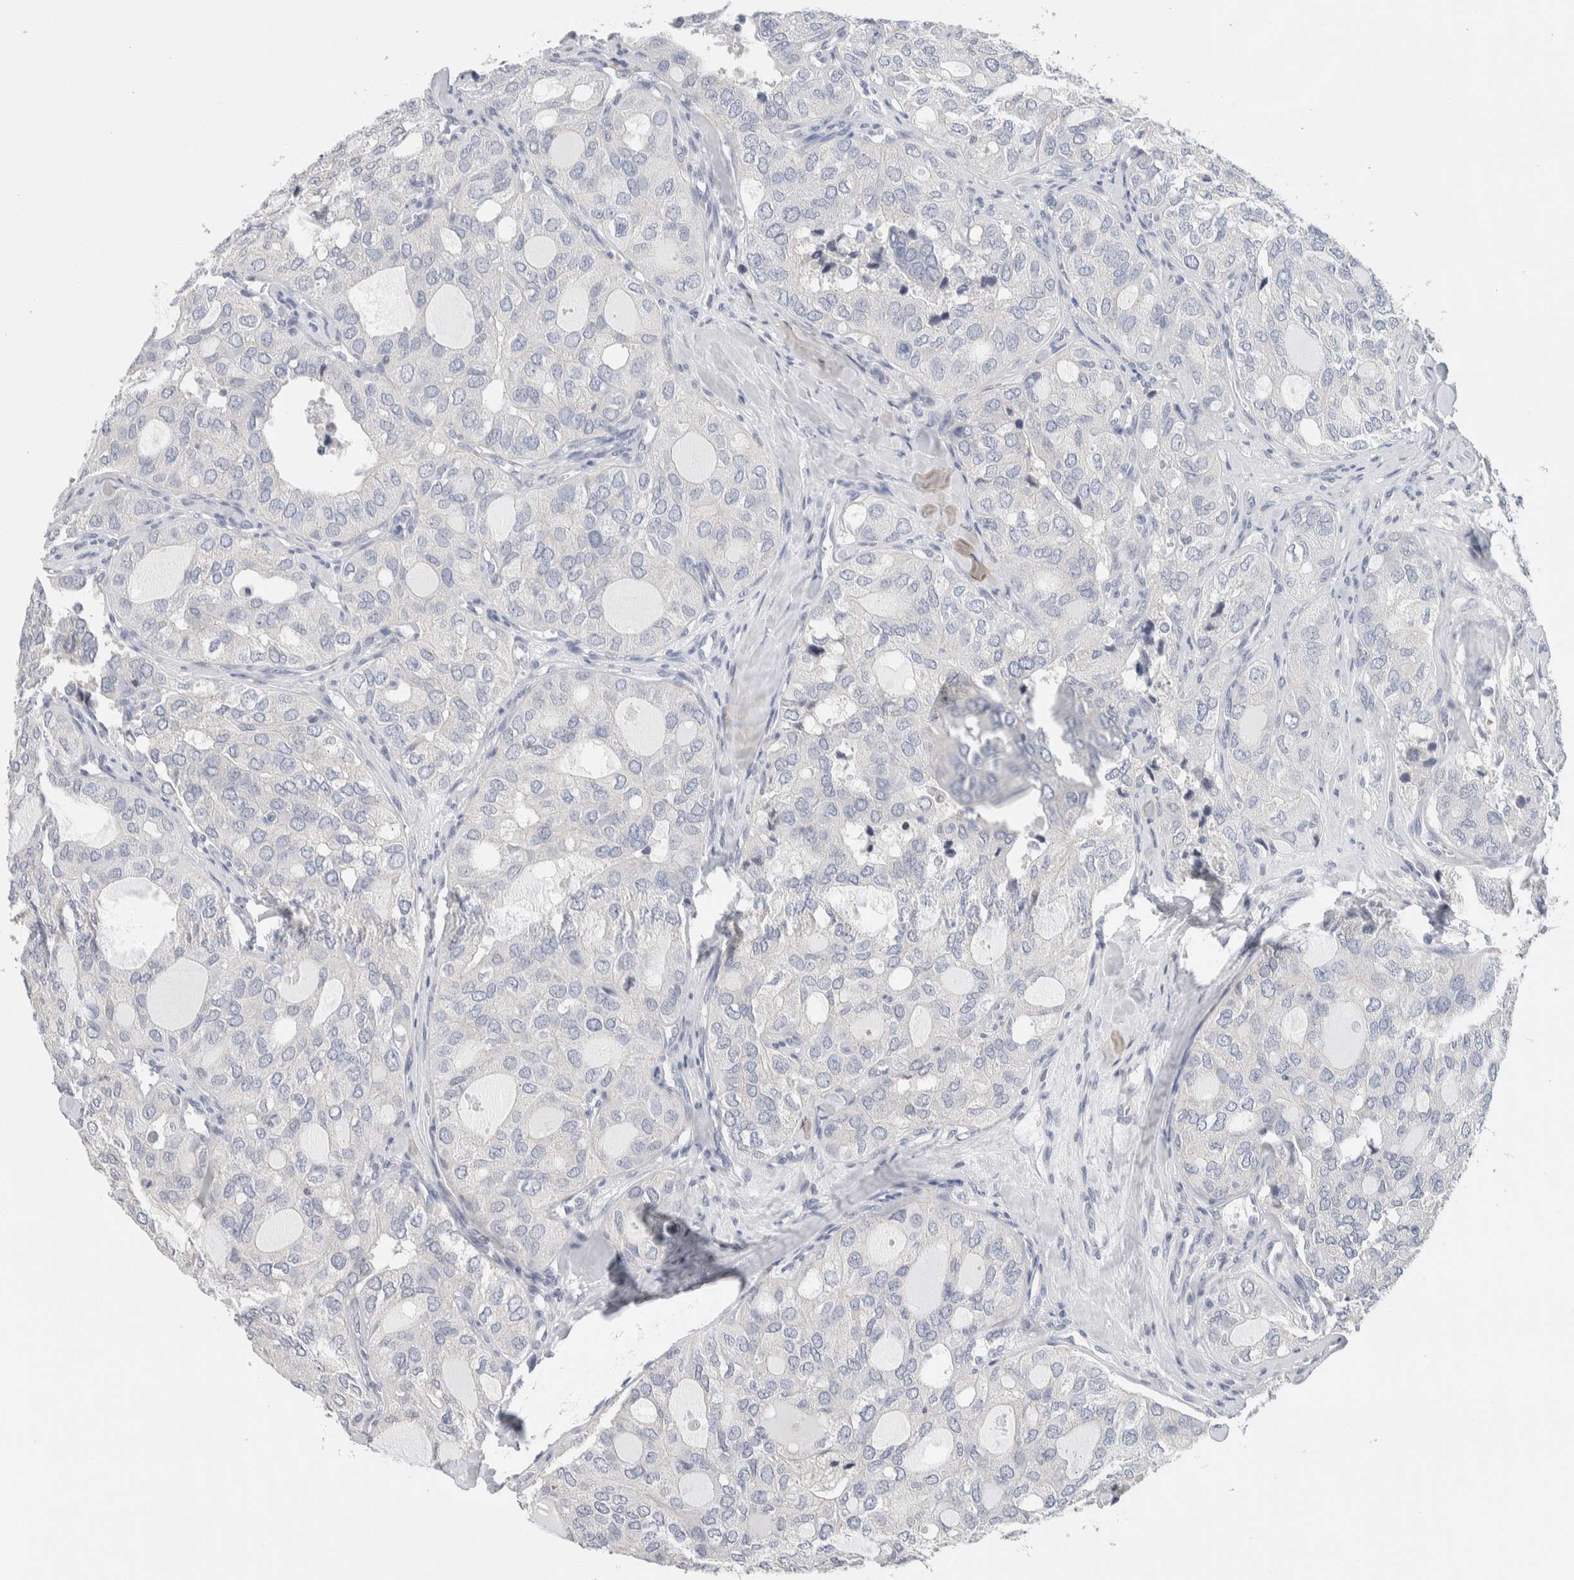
{"staining": {"intensity": "negative", "quantity": "none", "location": "none"}, "tissue": "thyroid cancer", "cell_type": "Tumor cells", "image_type": "cancer", "snomed": [{"axis": "morphology", "description": "Follicular adenoma carcinoma, NOS"}, {"axis": "topography", "description": "Thyroid gland"}], "caption": "High magnification brightfield microscopy of thyroid cancer stained with DAB (3,3'-diaminobenzidine) (brown) and counterstained with hematoxylin (blue): tumor cells show no significant staining. (Stains: DAB (3,3'-diaminobenzidine) immunohistochemistry (IHC) with hematoxylin counter stain, Microscopy: brightfield microscopy at high magnification).", "gene": "SCN2A", "patient": {"sex": "male", "age": 75}}